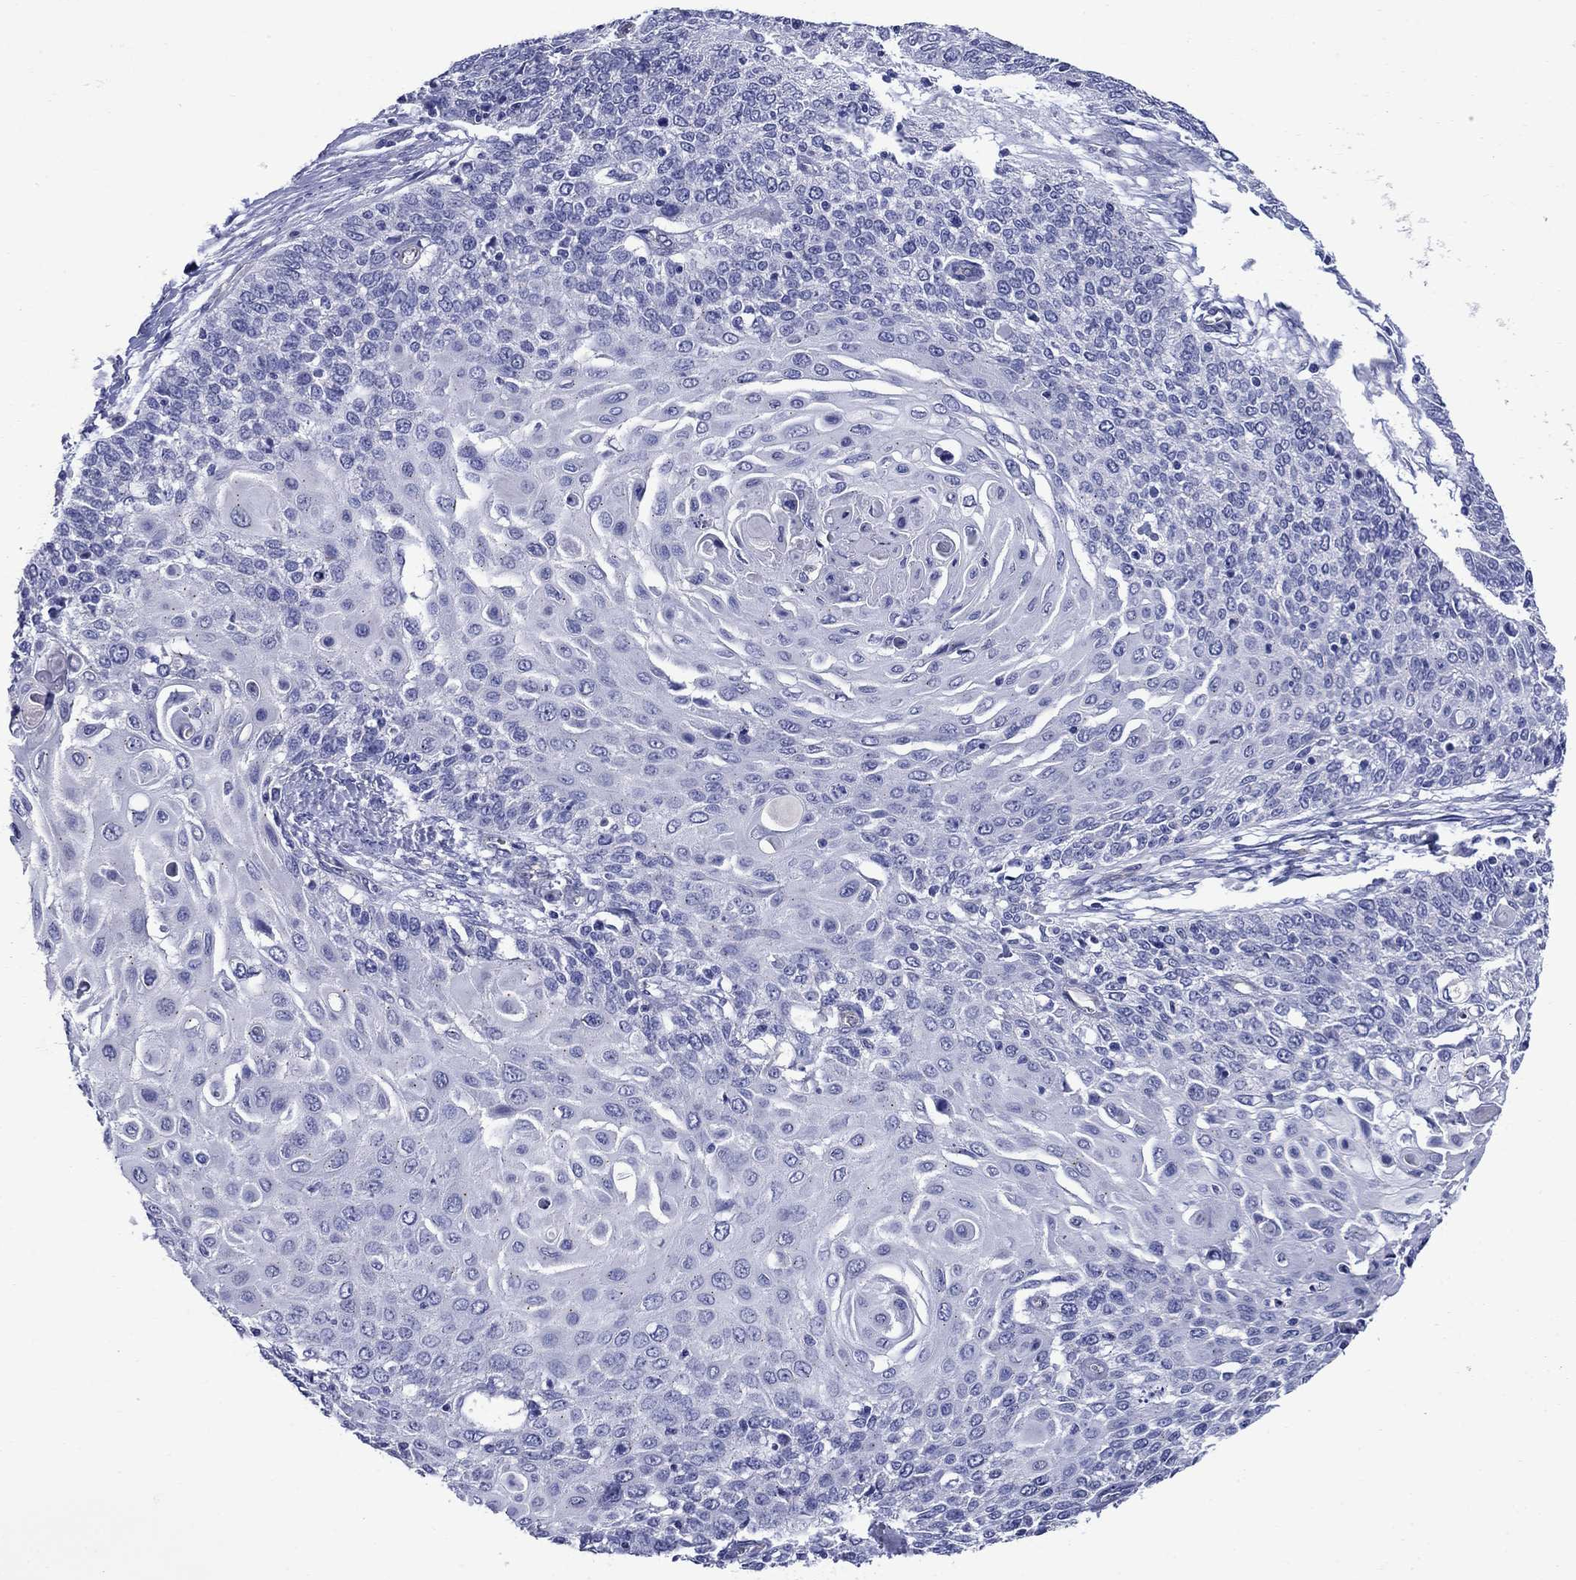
{"staining": {"intensity": "negative", "quantity": "none", "location": "none"}, "tissue": "cervical cancer", "cell_type": "Tumor cells", "image_type": "cancer", "snomed": [{"axis": "morphology", "description": "Squamous cell carcinoma, NOS"}, {"axis": "topography", "description": "Cervix"}], "caption": "An image of squamous cell carcinoma (cervical) stained for a protein exhibits no brown staining in tumor cells.", "gene": "SMCP", "patient": {"sex": "female", "age": 39}}